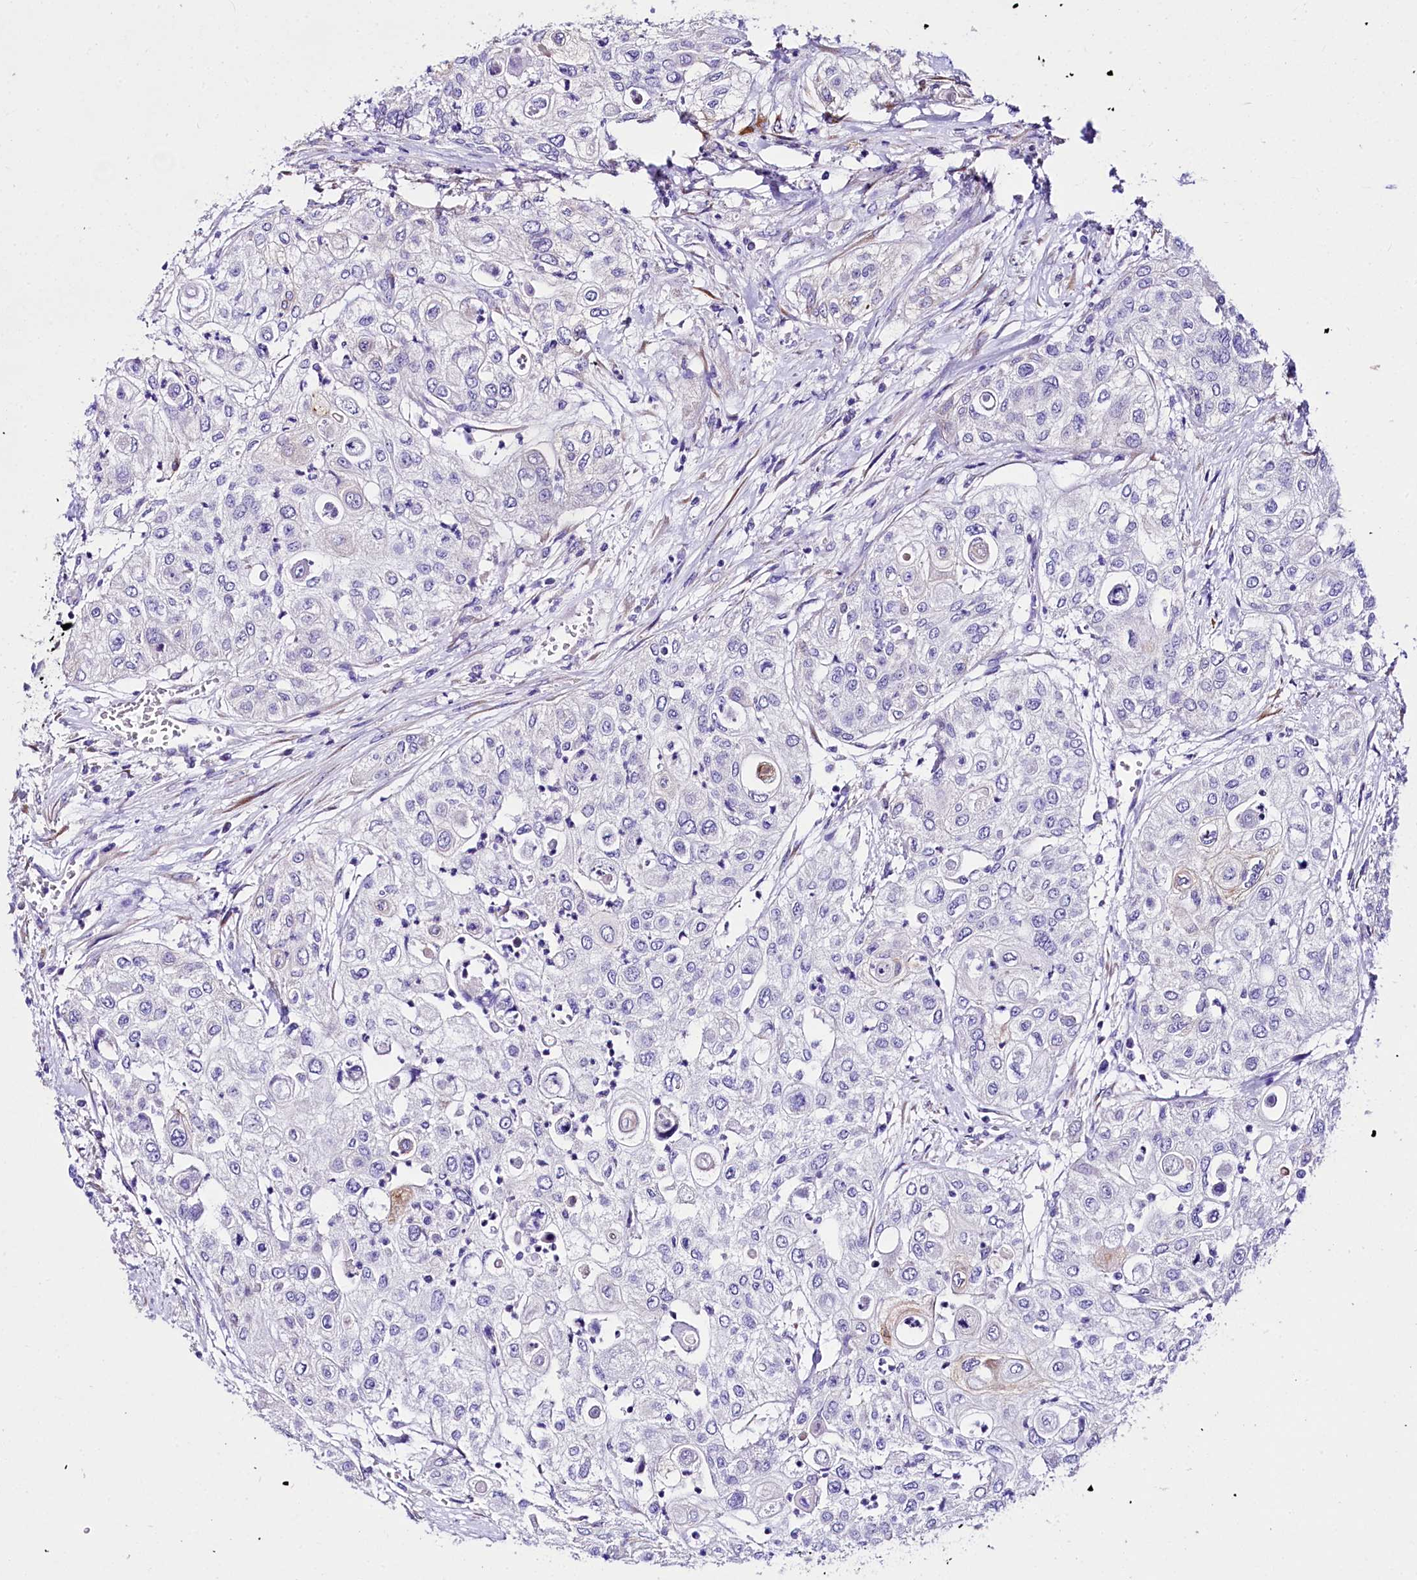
{"staining": {"intensity": "negative", "quantity": "none", "location": "none"}, "tissue": "urothelial cancer", "cell_type": "Tumor cells", "image_type": "cancer", "snomed": [{"axis": "morphology", "description": "Urothelial carcinoma, High grade"}, {"axis": "topography", "description": "Urinary bladder"}], "caption": "Micrograph shows no significant protein positivity in tumor cells of urothelial cancer.", "gene": "A2ML1", "patient": {"sex": "female", "age": 79}}